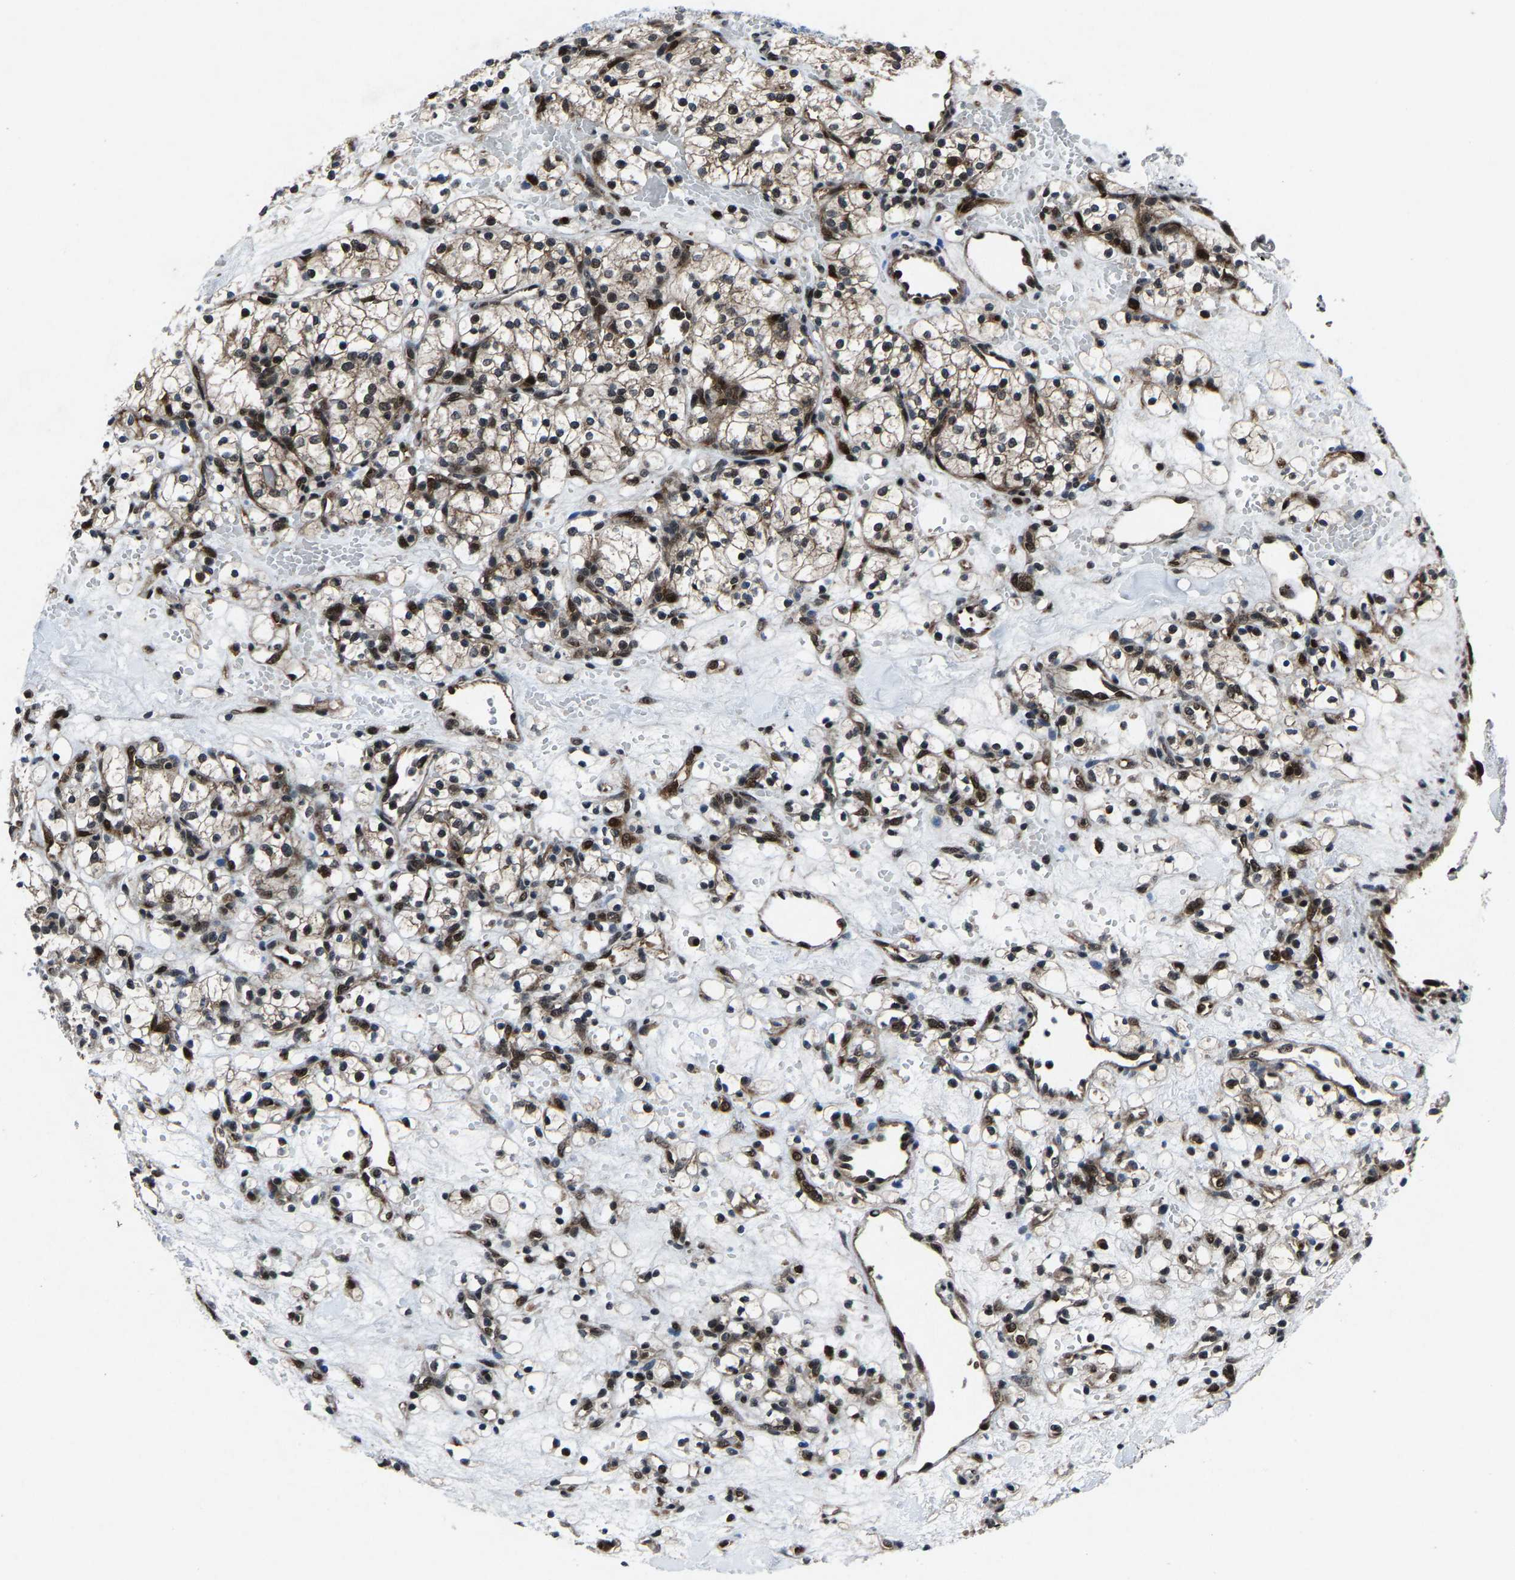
{"staining": {"intensity": "moderate", "quantity": "<25%", "location": "cytoplasmic/membranous,nuclear"}, "tissue": "renal cancer", "cell_type": "Tumor cells", "image_type": "cancer", "snomed": [{"axis": "morphology", "description": "Adenocarcinoma, NOS"}, {"axis": "topography", "description": "Kidney"}], "caption": "Brown immunohistochemical staining in renal cancer exhibits moderate cytoplasmic/membranous and nuclear positivity in about <25% of tumor cells. The staining is performed using DAB brown chromogen to label protein expression. The nuclei are counter-stained blue using hematoxylin.", "gene": "ATXN3", "patient": {"sex": "female", "age": 60}}